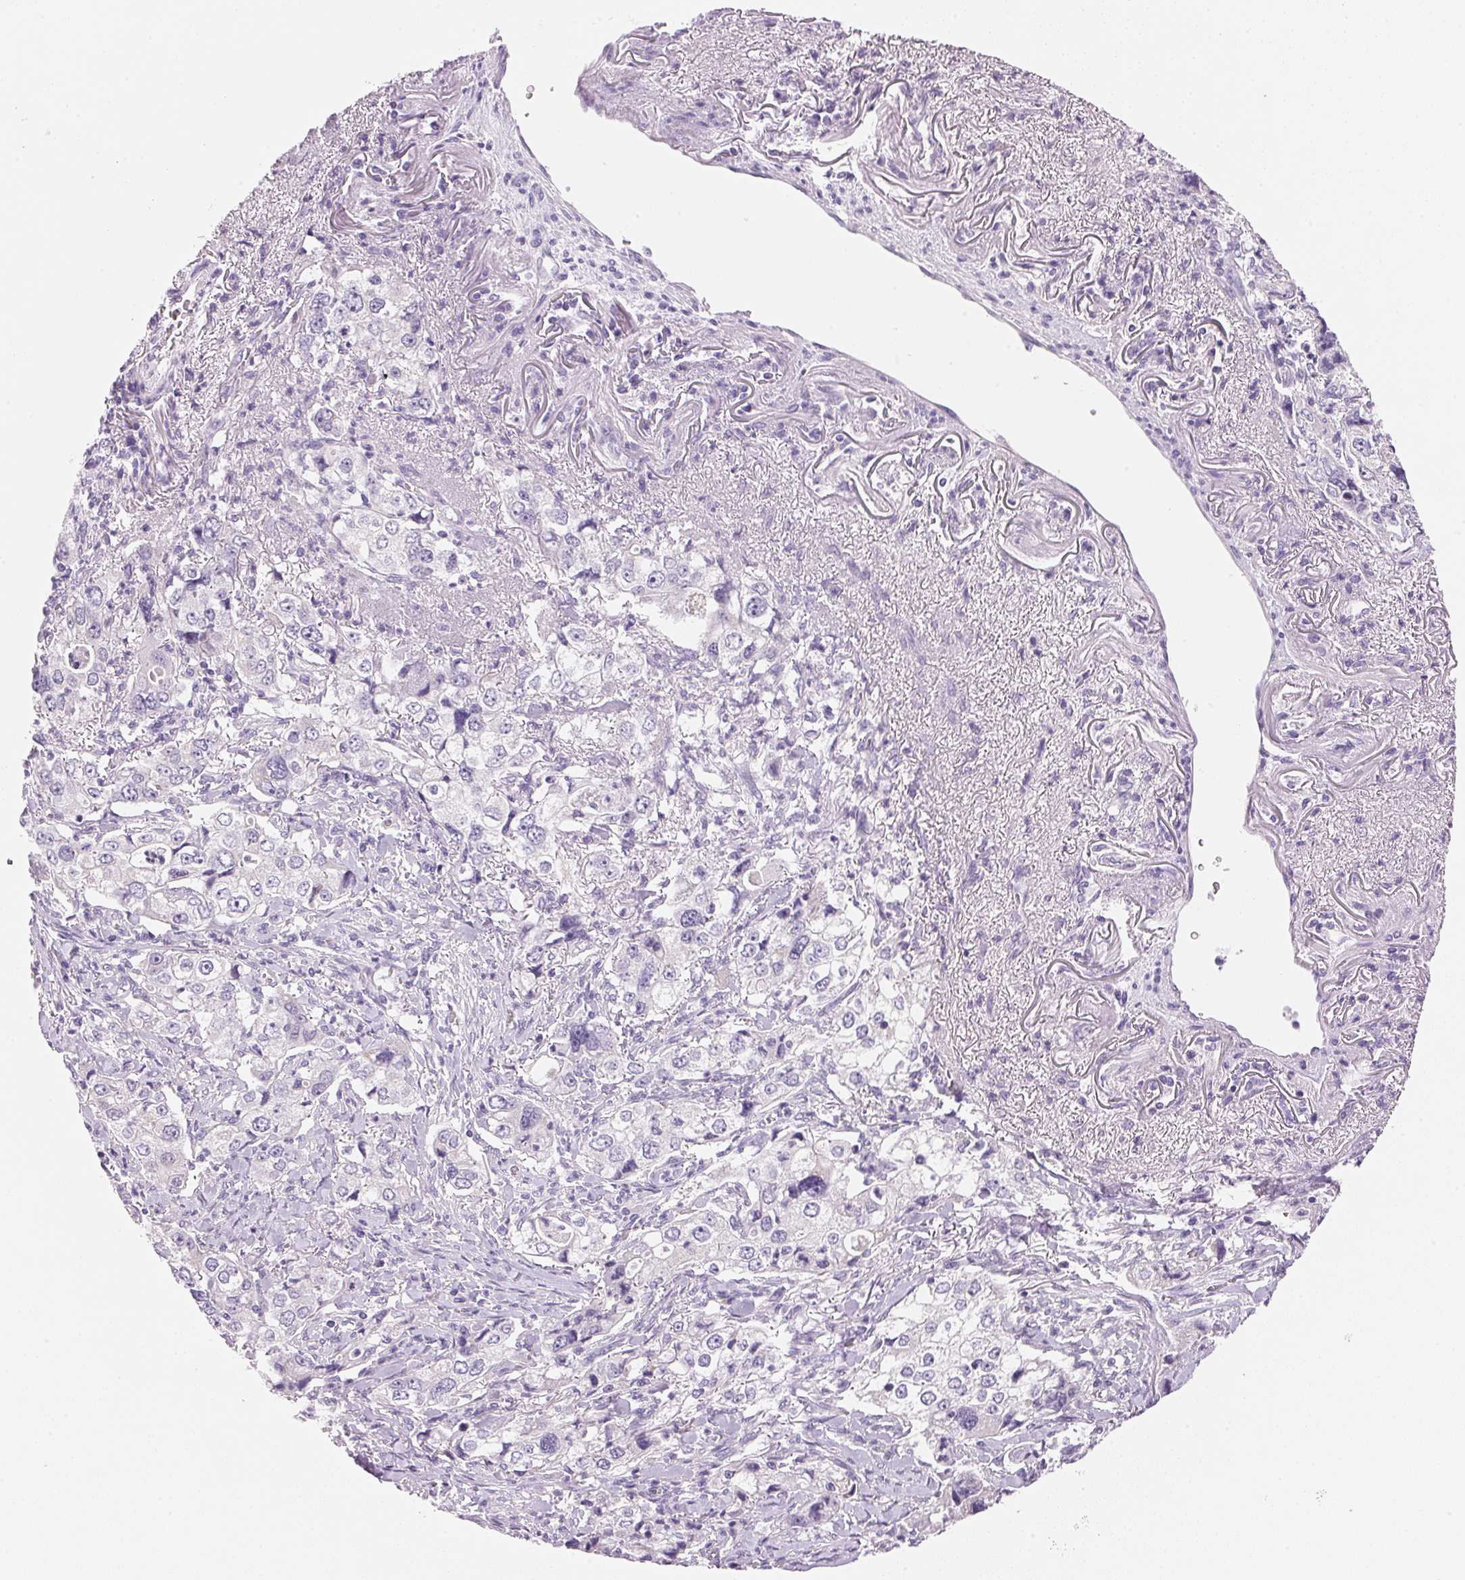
{"staining": {"intensity": "negative", "quantity": "none", "location": "none"}, "tissue": "stomach cancer", "cell_type": "Tumor cells", "image_type": "cancer", "snomed": [{"axis": "morphology", "description": "Adenocarcinoma, NOS"}, {"axis": "topography", "description": "Stomach, upper"}], "caption": "Adenocarcinoma (stomach) was stained to show a protein in brown. There is no significant expression in tumor cells. (Brightfield microscopy of DAB IHC at high magnification).", "gene": "CYP11B1", "patient": {"sex": "male", "age": 75}}